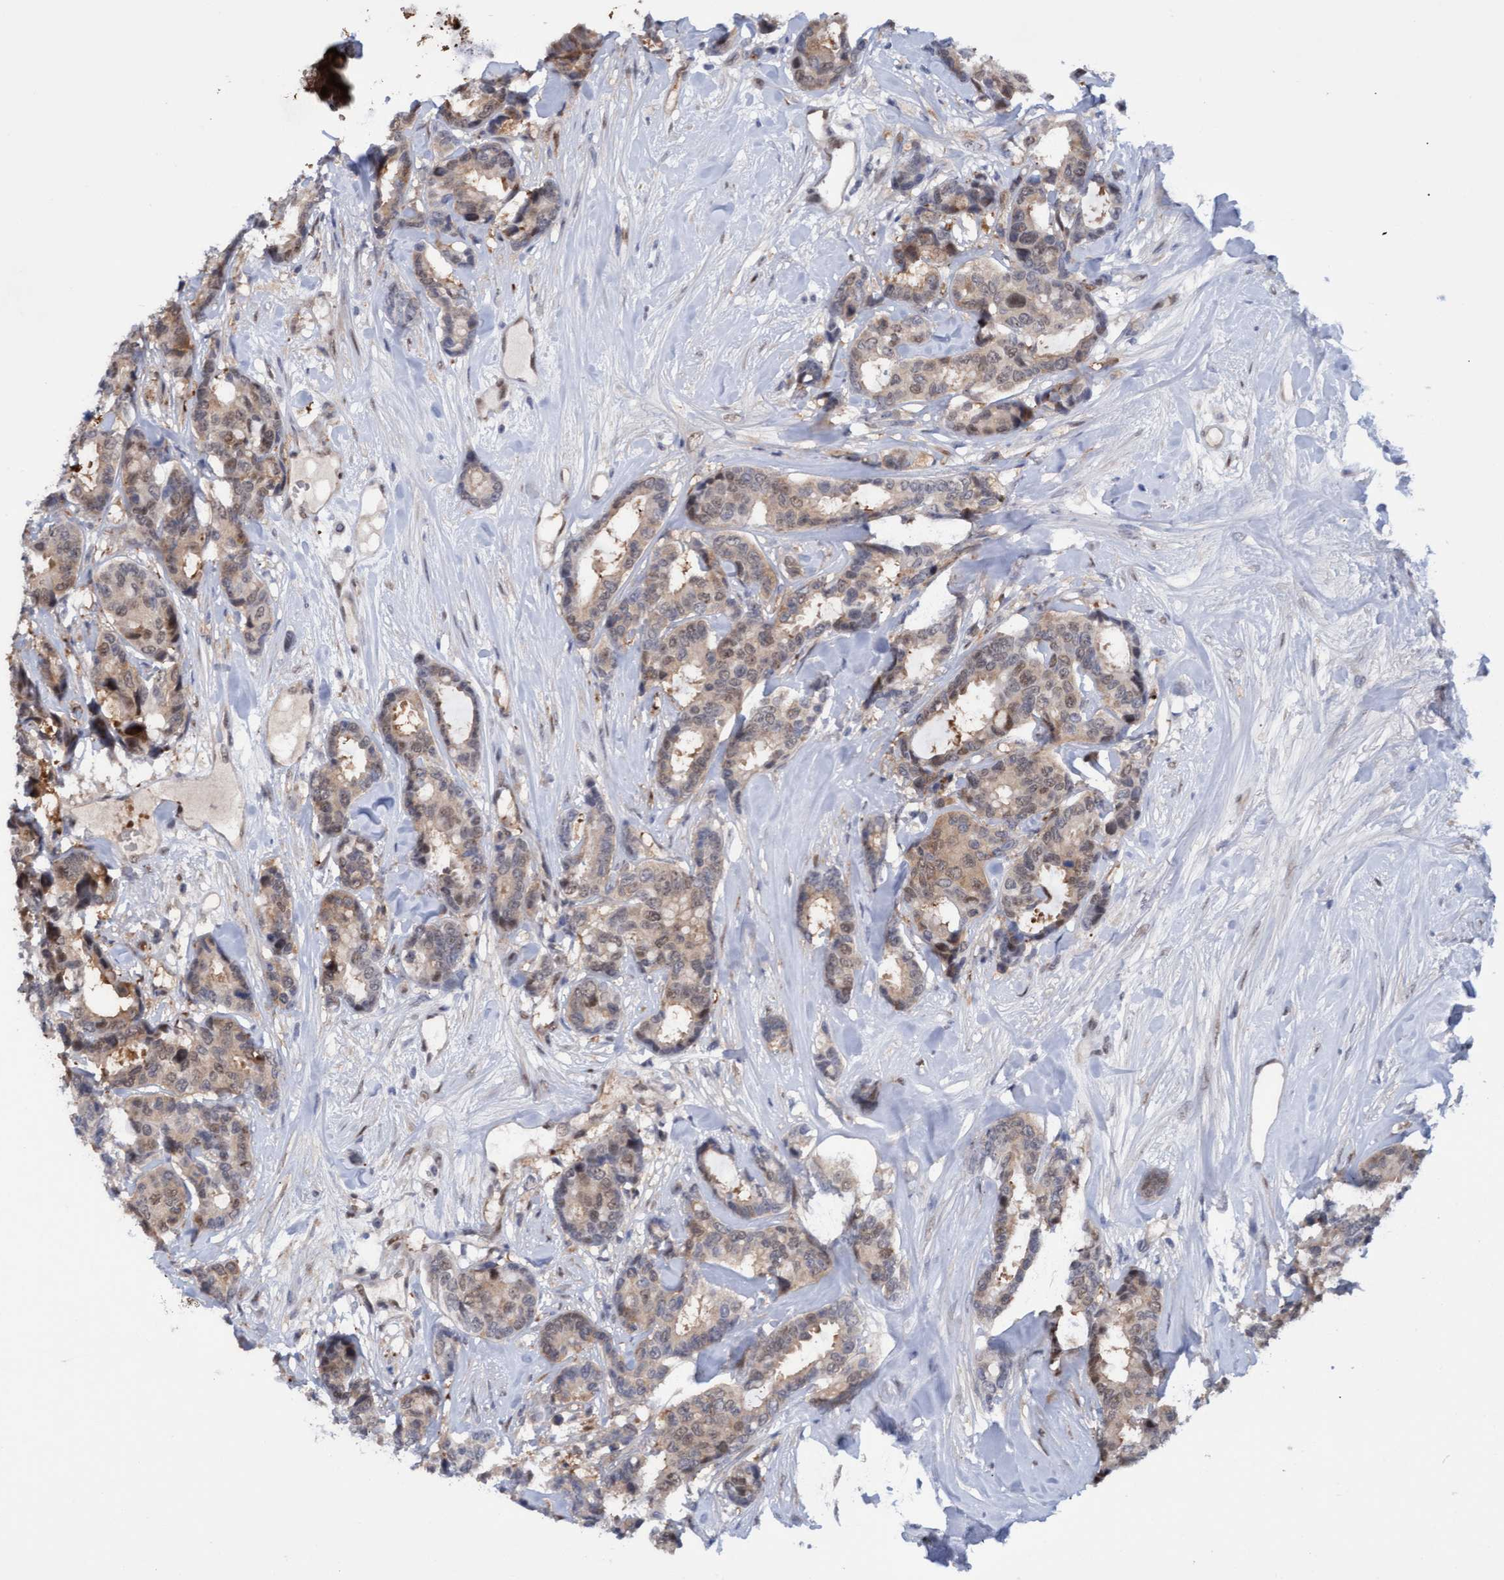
{"staining": {"intensity": "weak", "quantity": "25%-75%", "location": "cytoplasmic/membranous,nuclear"}, "tissue": "breast cancer", "cell_type": "Tumor cells", "image_type": "cancer", "snomed": [{"axis": "morphology", "description": "Duct carcinoma"}, {"axis": "topography", "description": "Breast"}], "caption": "DAB (3,3'-diaminobenzidine) immunohistochemical staining of human breast intraductal carcinoma demonstrates weak cytoplasmic/membranous and nuclear protein positivity in about 25%-75% of tumor cells.", "gene": "PINX1", "patient": {"sex": "female", "age": 87}}